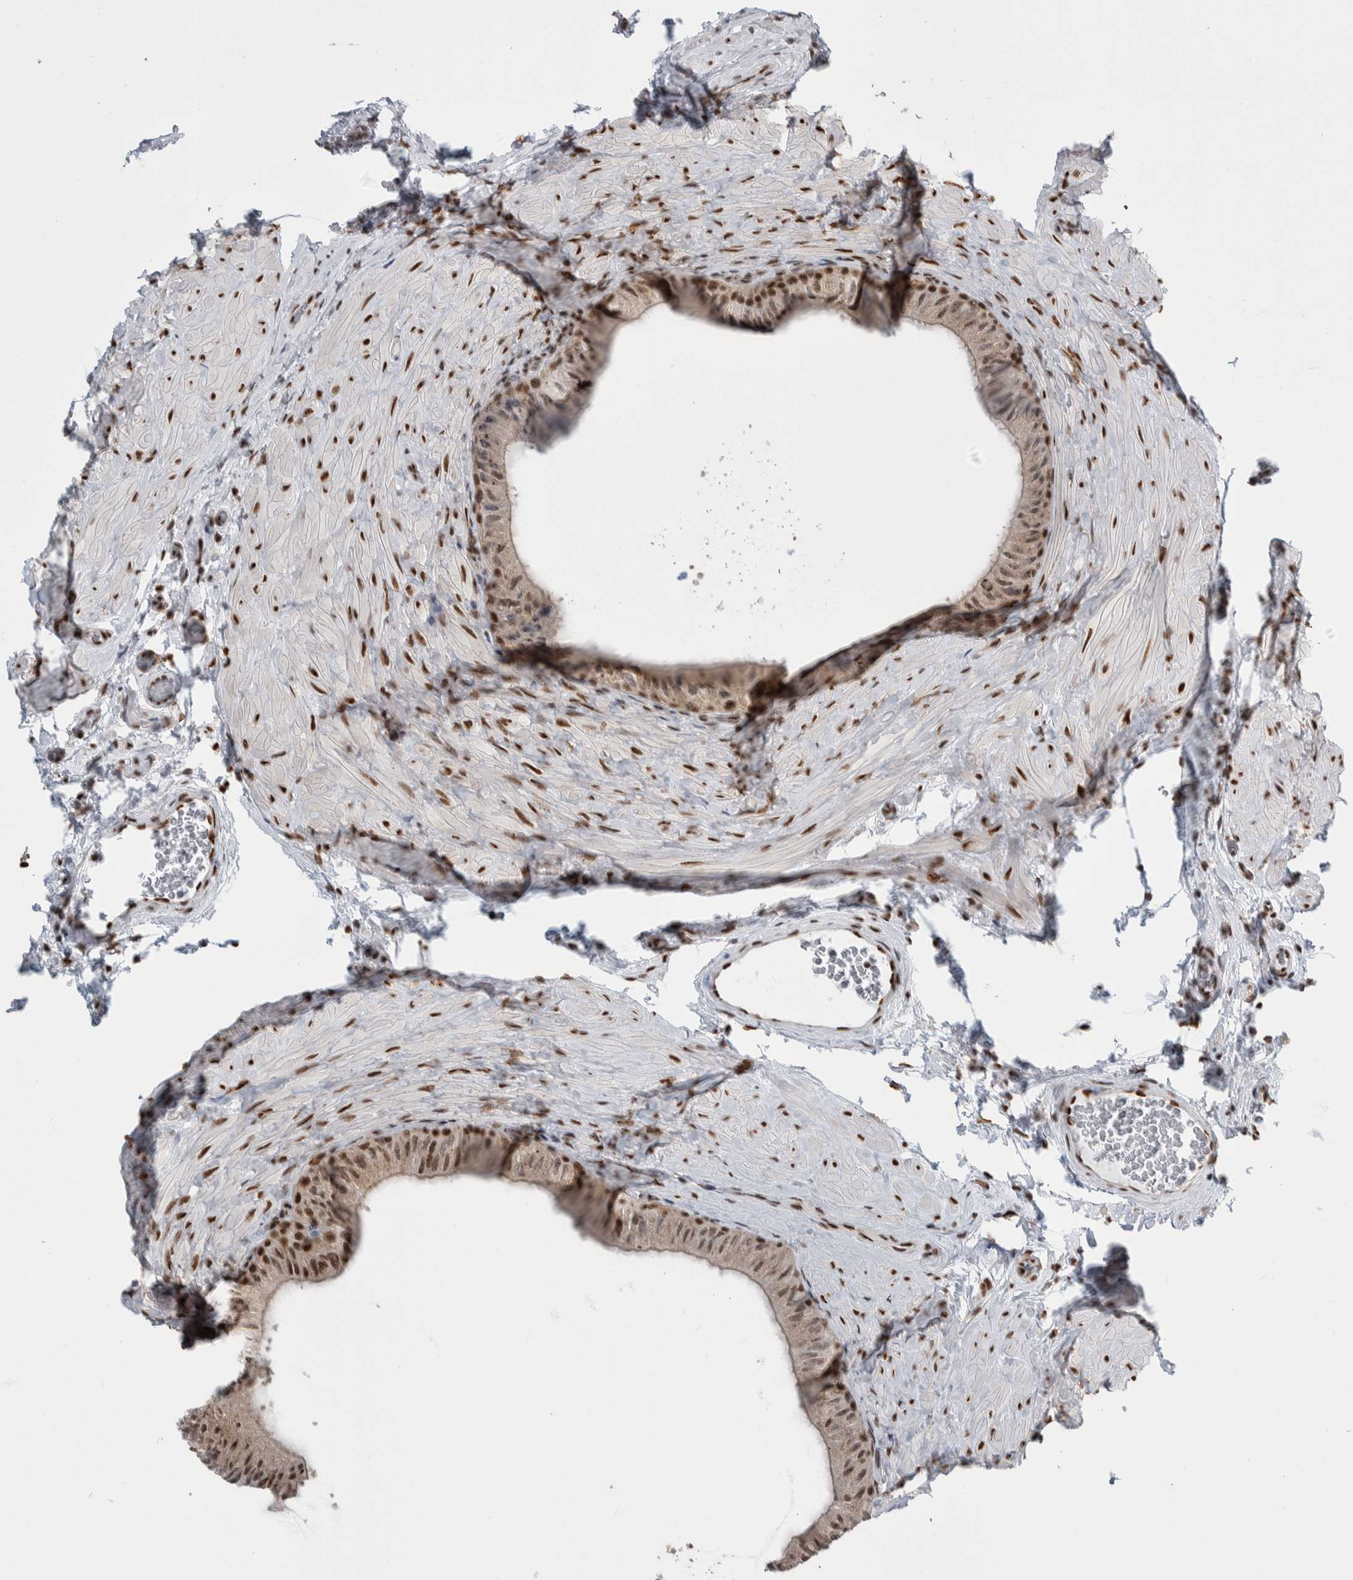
{"staining": {"intensity": "moderate", "quantity": "25%-75%", "location": "nuclear"}, "tissue": "epididymis", "cell_type": "Glandular cells", "image_type": "normal", "snomed": [{"axis": "morphology", "description": "Normal tissue, NOS"}, {"axis": "topography", "description": "Epididymis"}], "caption": "Protein staining of normal epididymis shows moderate nuclear expression in approximately 25%-75% of glandular cells.", "gene": "TAX1BP1", "patient": {"sex": "male", "age": 49}}